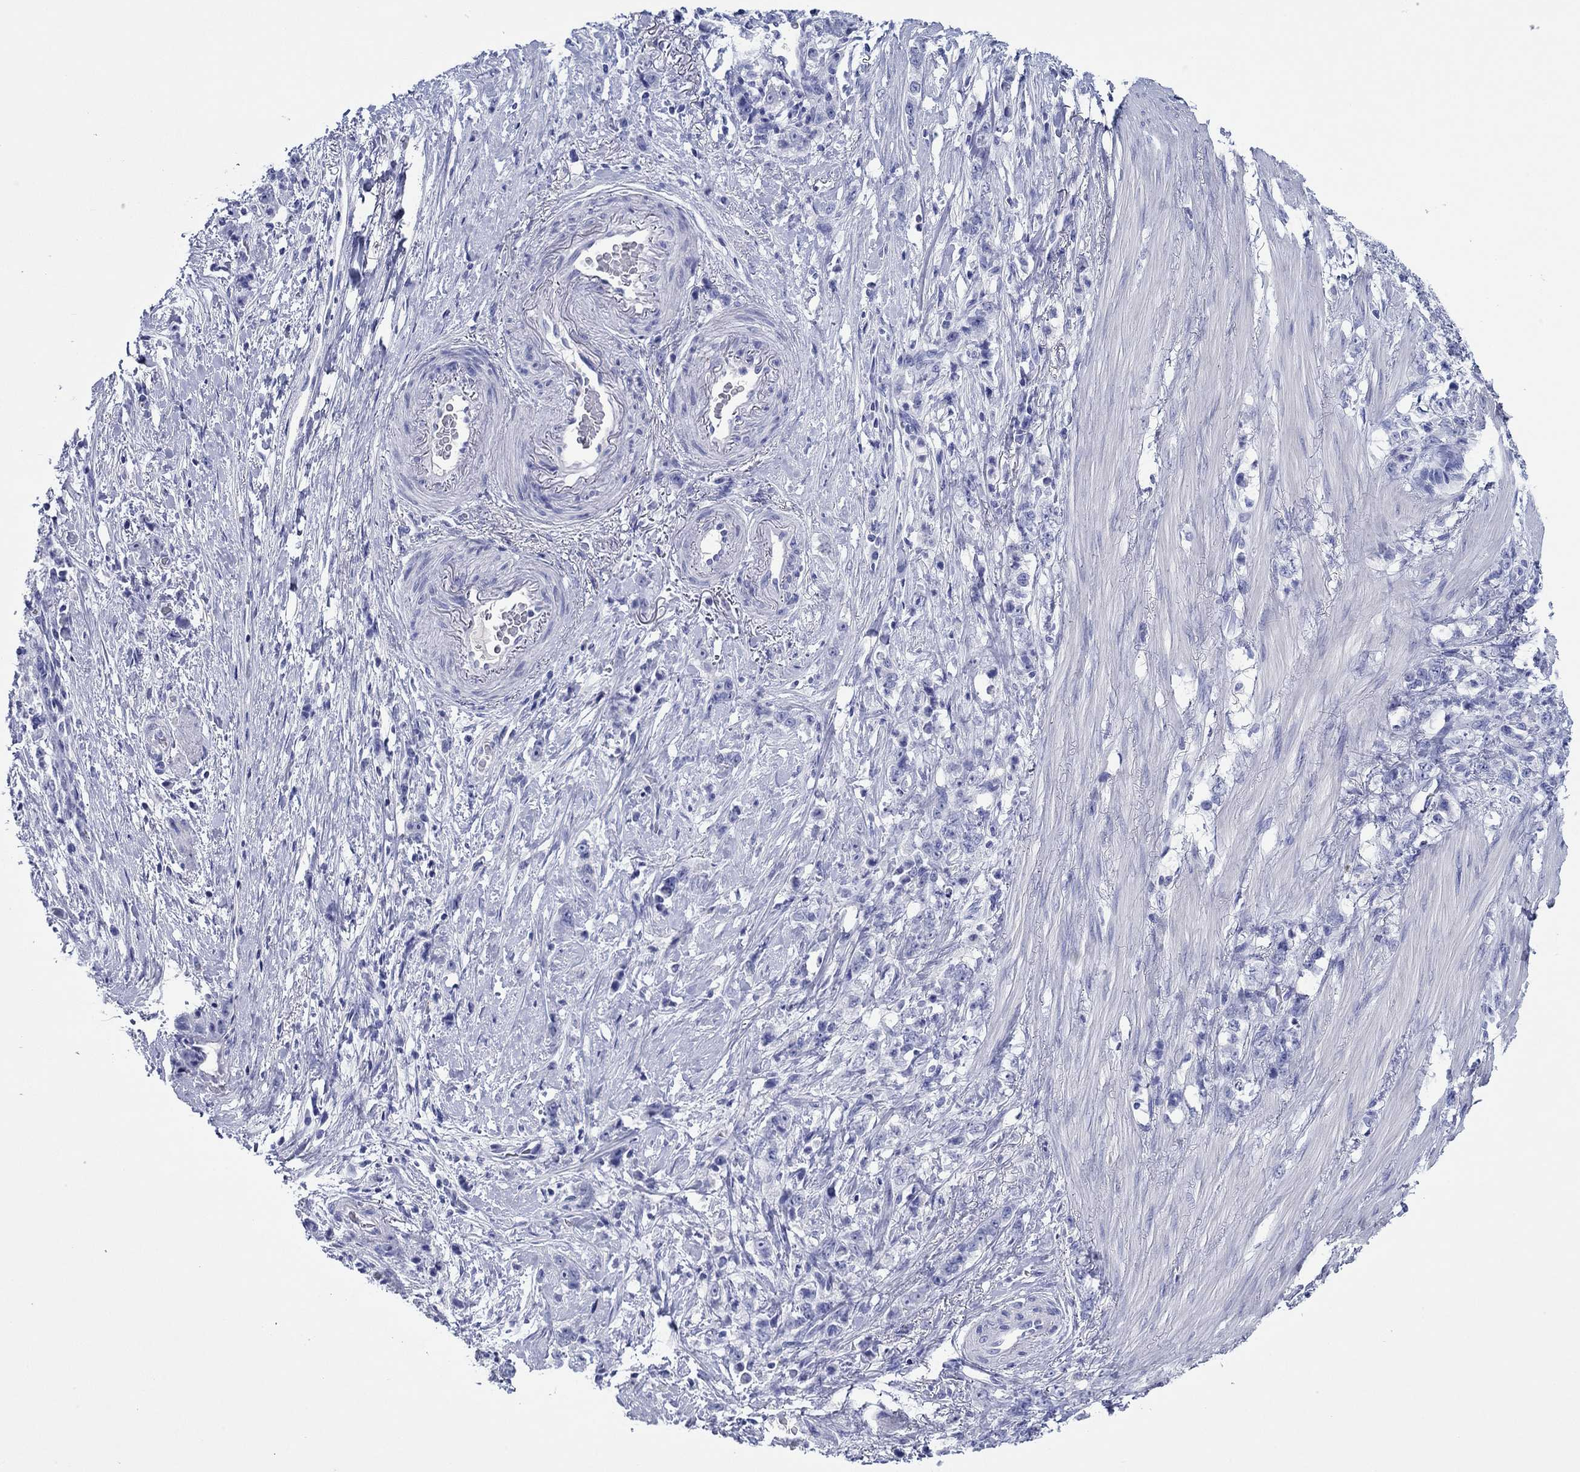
{"staining": {"intensity": "negative", "quantity": "none", "location": "none"}, "tissue": "stomach cancer", "cell_type": "Tumor cells", "image_type": "cancer", "snomed": [{"axis": "morphology", "description": "Adenocarcinoma, NOS"}, {"axis": "topography", "description": "Stomach, lower"}], "caption": "High magnification brightfield microscopy of stomach adenocarcinoma stained with DAB (3,3'-diaminobenzidine) (brown) and counterstained with hematoxylin (blue): tumor cells show no significant staining. (Brightfield microscopy of DAB immunohistochemistry (IHC) at high magnification).", "gene": "EPX", "patient": {"sex": "male", "age": 88}}